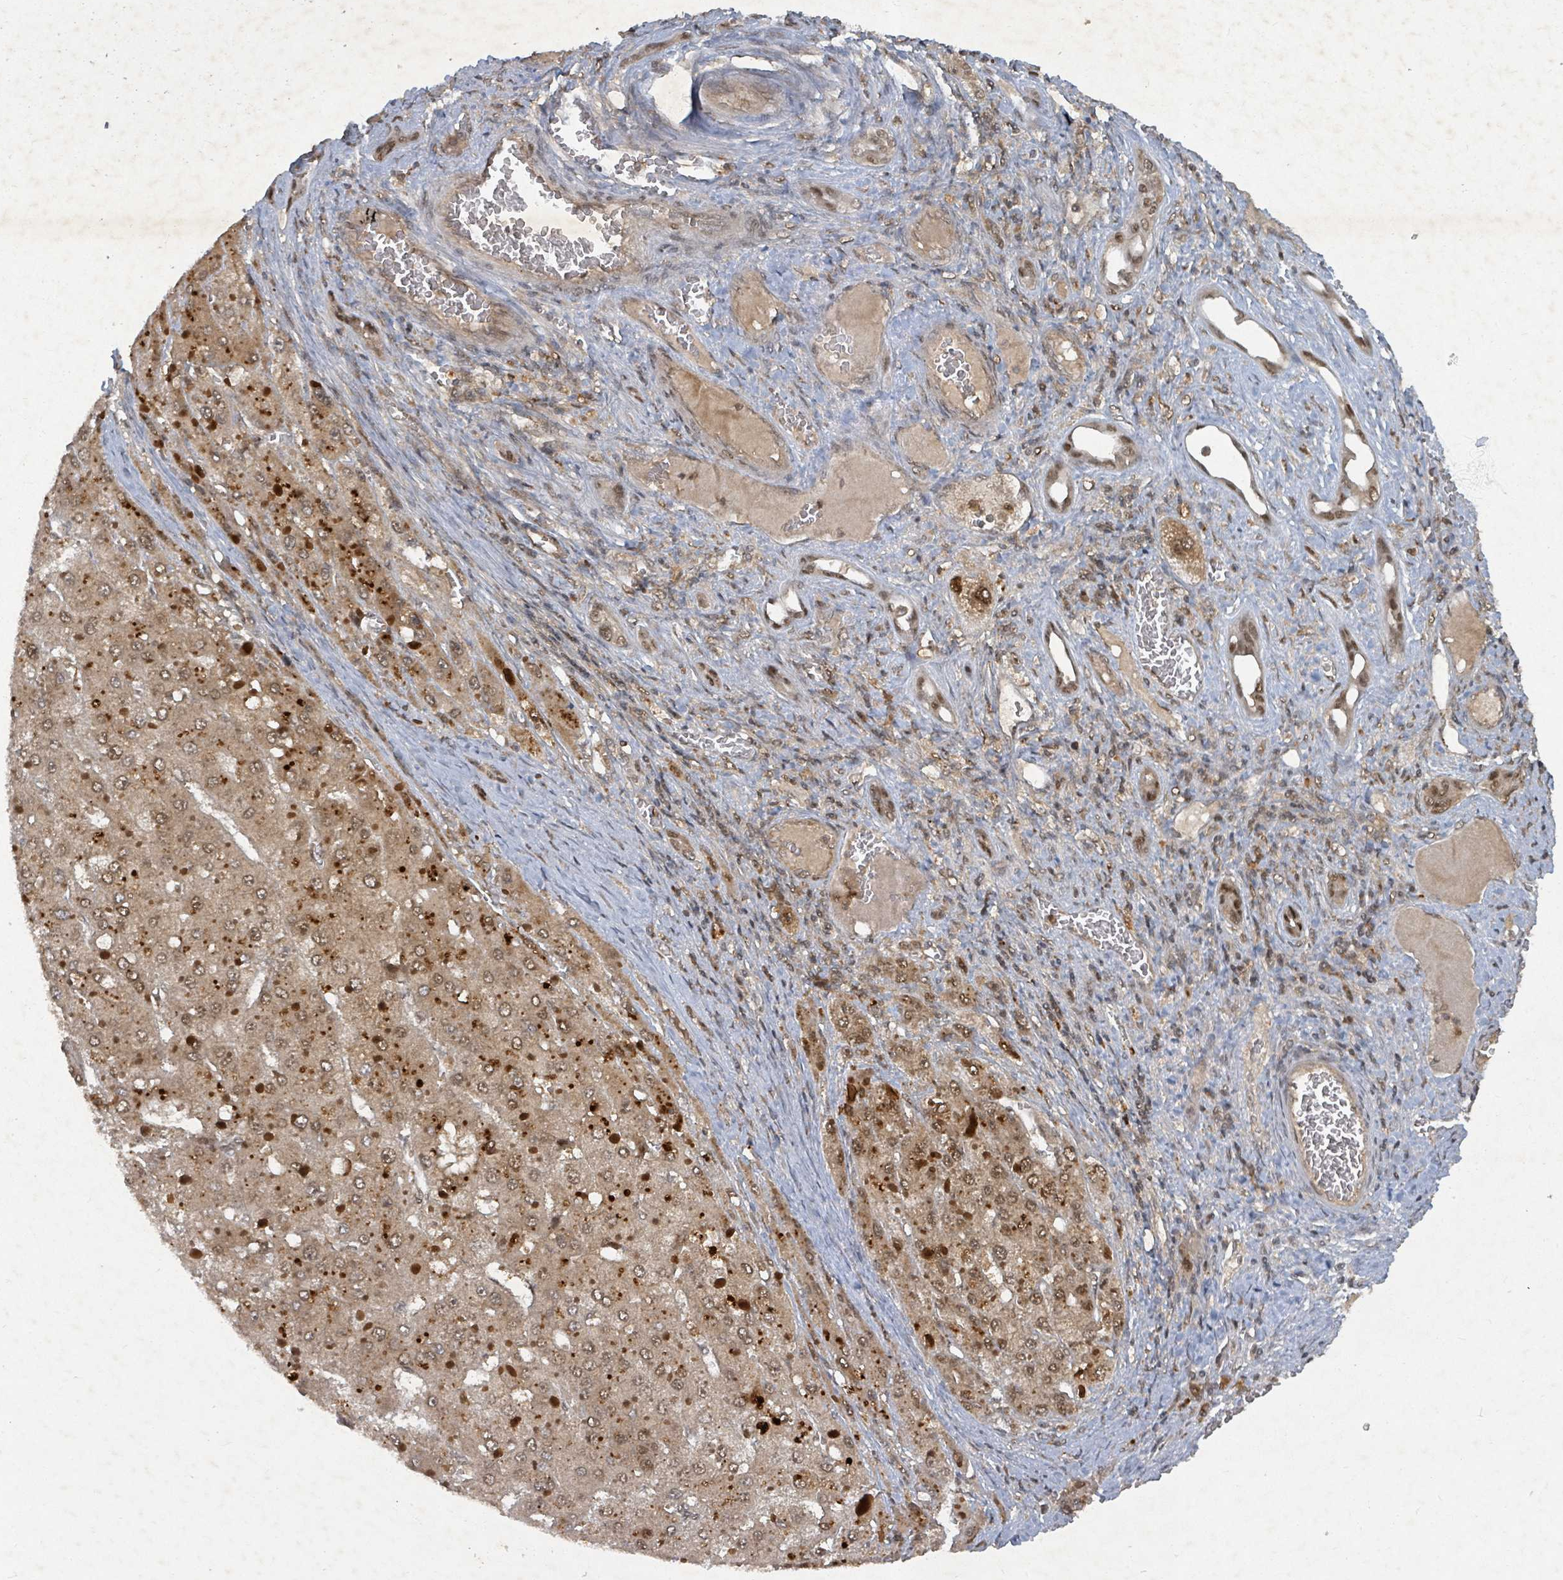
{"staining": {"intensity": "moderate", "quantity": ">75%", "location": "cytoplasmic/membranous,nuclear"}, "tissue": "liver cancer", "cell_type": "Tumor cells", "image_type": "cancer", "snomed": [{"axis": "morphology", "description": "Carcinoma, Hepatocellular, NOS"}, {"axis": "topography", "description": "Liver"}], "caption": "Human liver cancer stained with a brown dye demonstrates moderate cytoplasmic/membranous and nuclear positive staining in approximately >75% of tumor cells.", "gene": "KDM4E", "patient": {"sex": "female", "age": 73}}